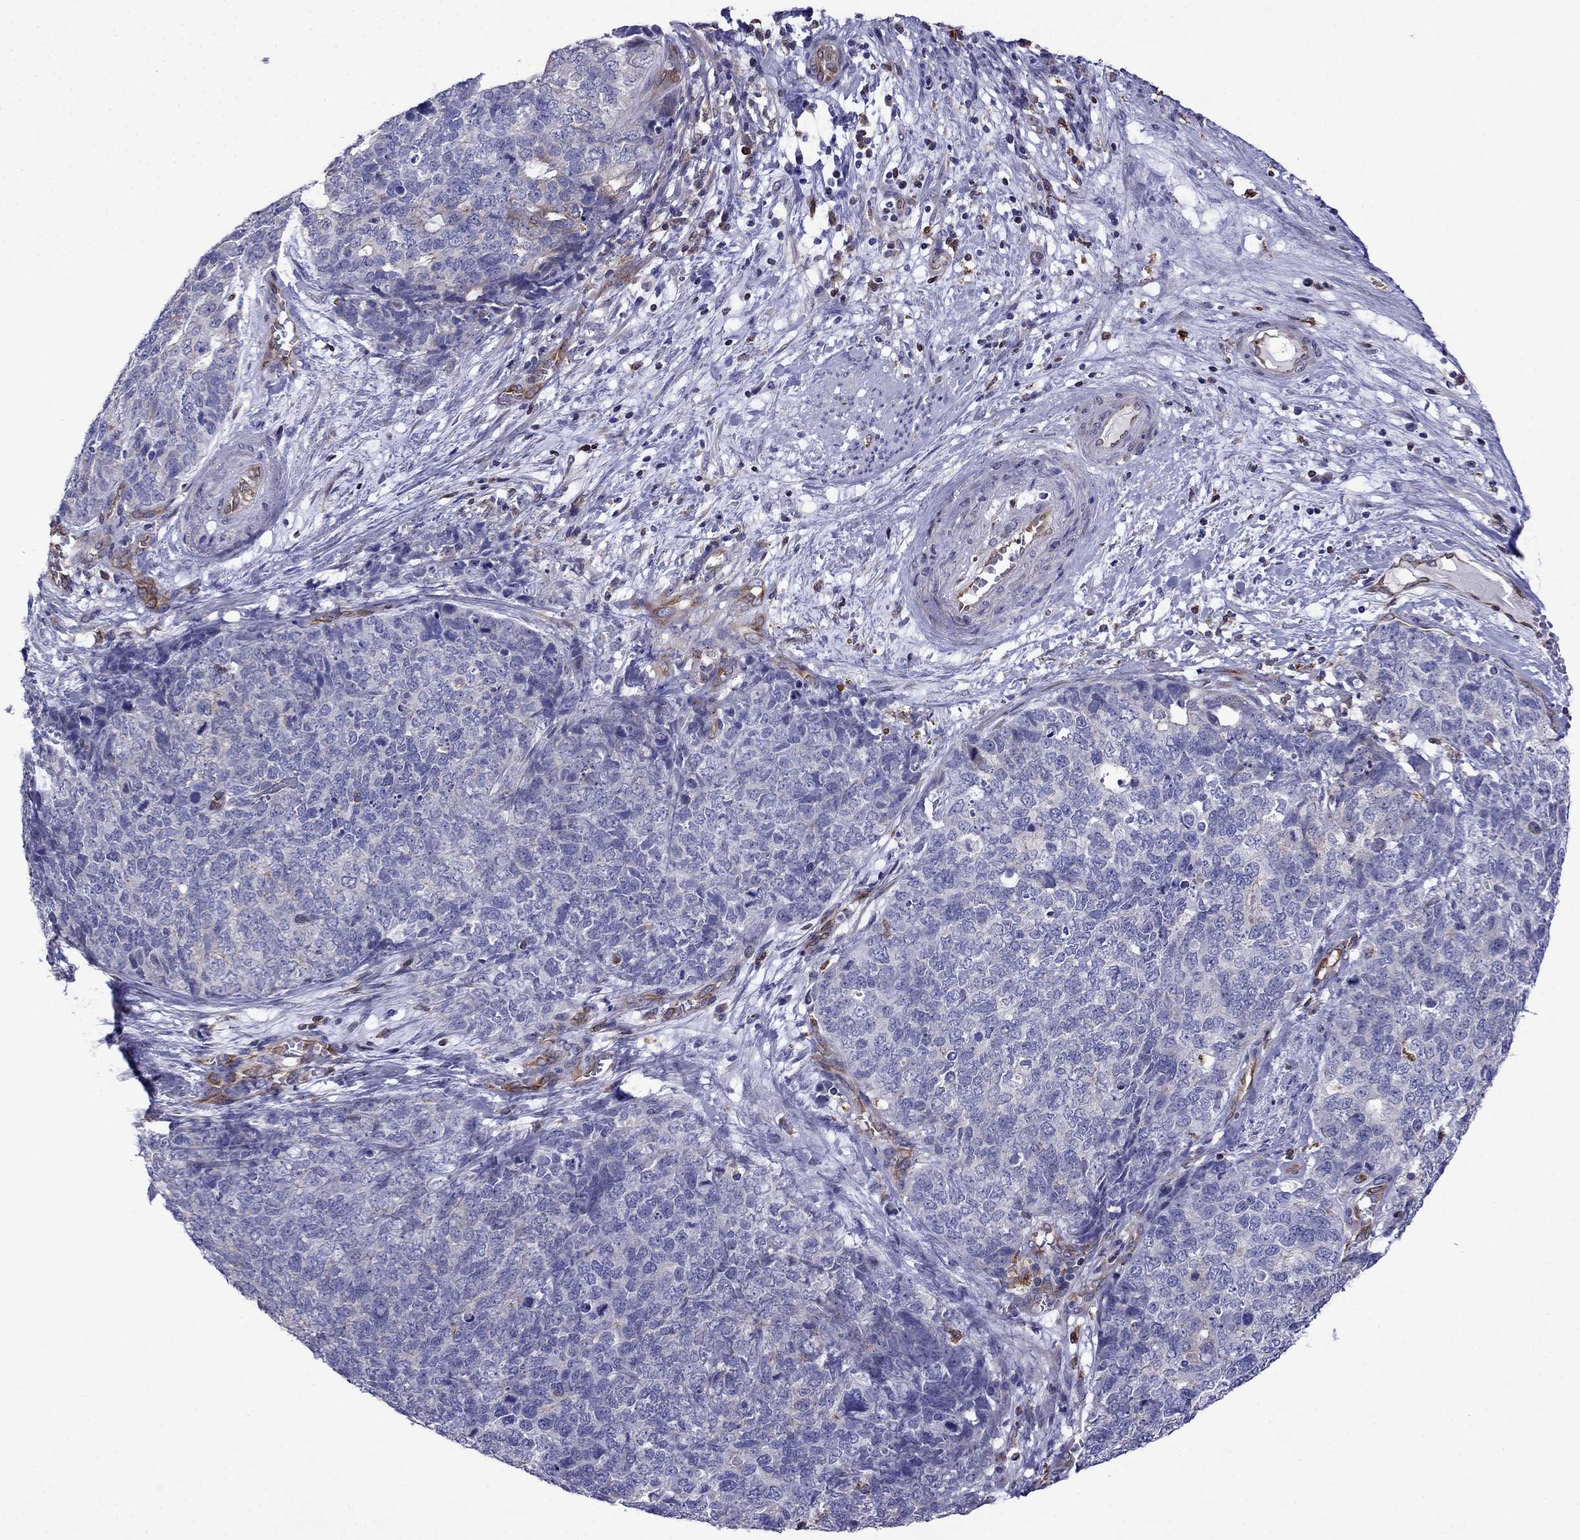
{"staining": {"intensity": "weak", "quantity": "<25%", "location": "cytoplasmic/membranous"}, "tissue": "cervical cancer", "cell_type": "Tumor cells", "image_type": "cancer", "snomed": [{"axis": "morphology", "description": "Squamous cell carcinoma, NOS"}, {"axis": "topography", "description": "Cervix"}], "caption": "A photomicrograph of cervical cancer (squamous cell carcinoma) stained for a protein demonstrates no brown staining in tumor cells. The staining was performed using DAB to visualize the protein expression in brown, while the nuclei were stained in blue with hematoxylin (Magnification: 20x).", "gene": "GNAL", "patient": {"sex": "female", "age": 63}}